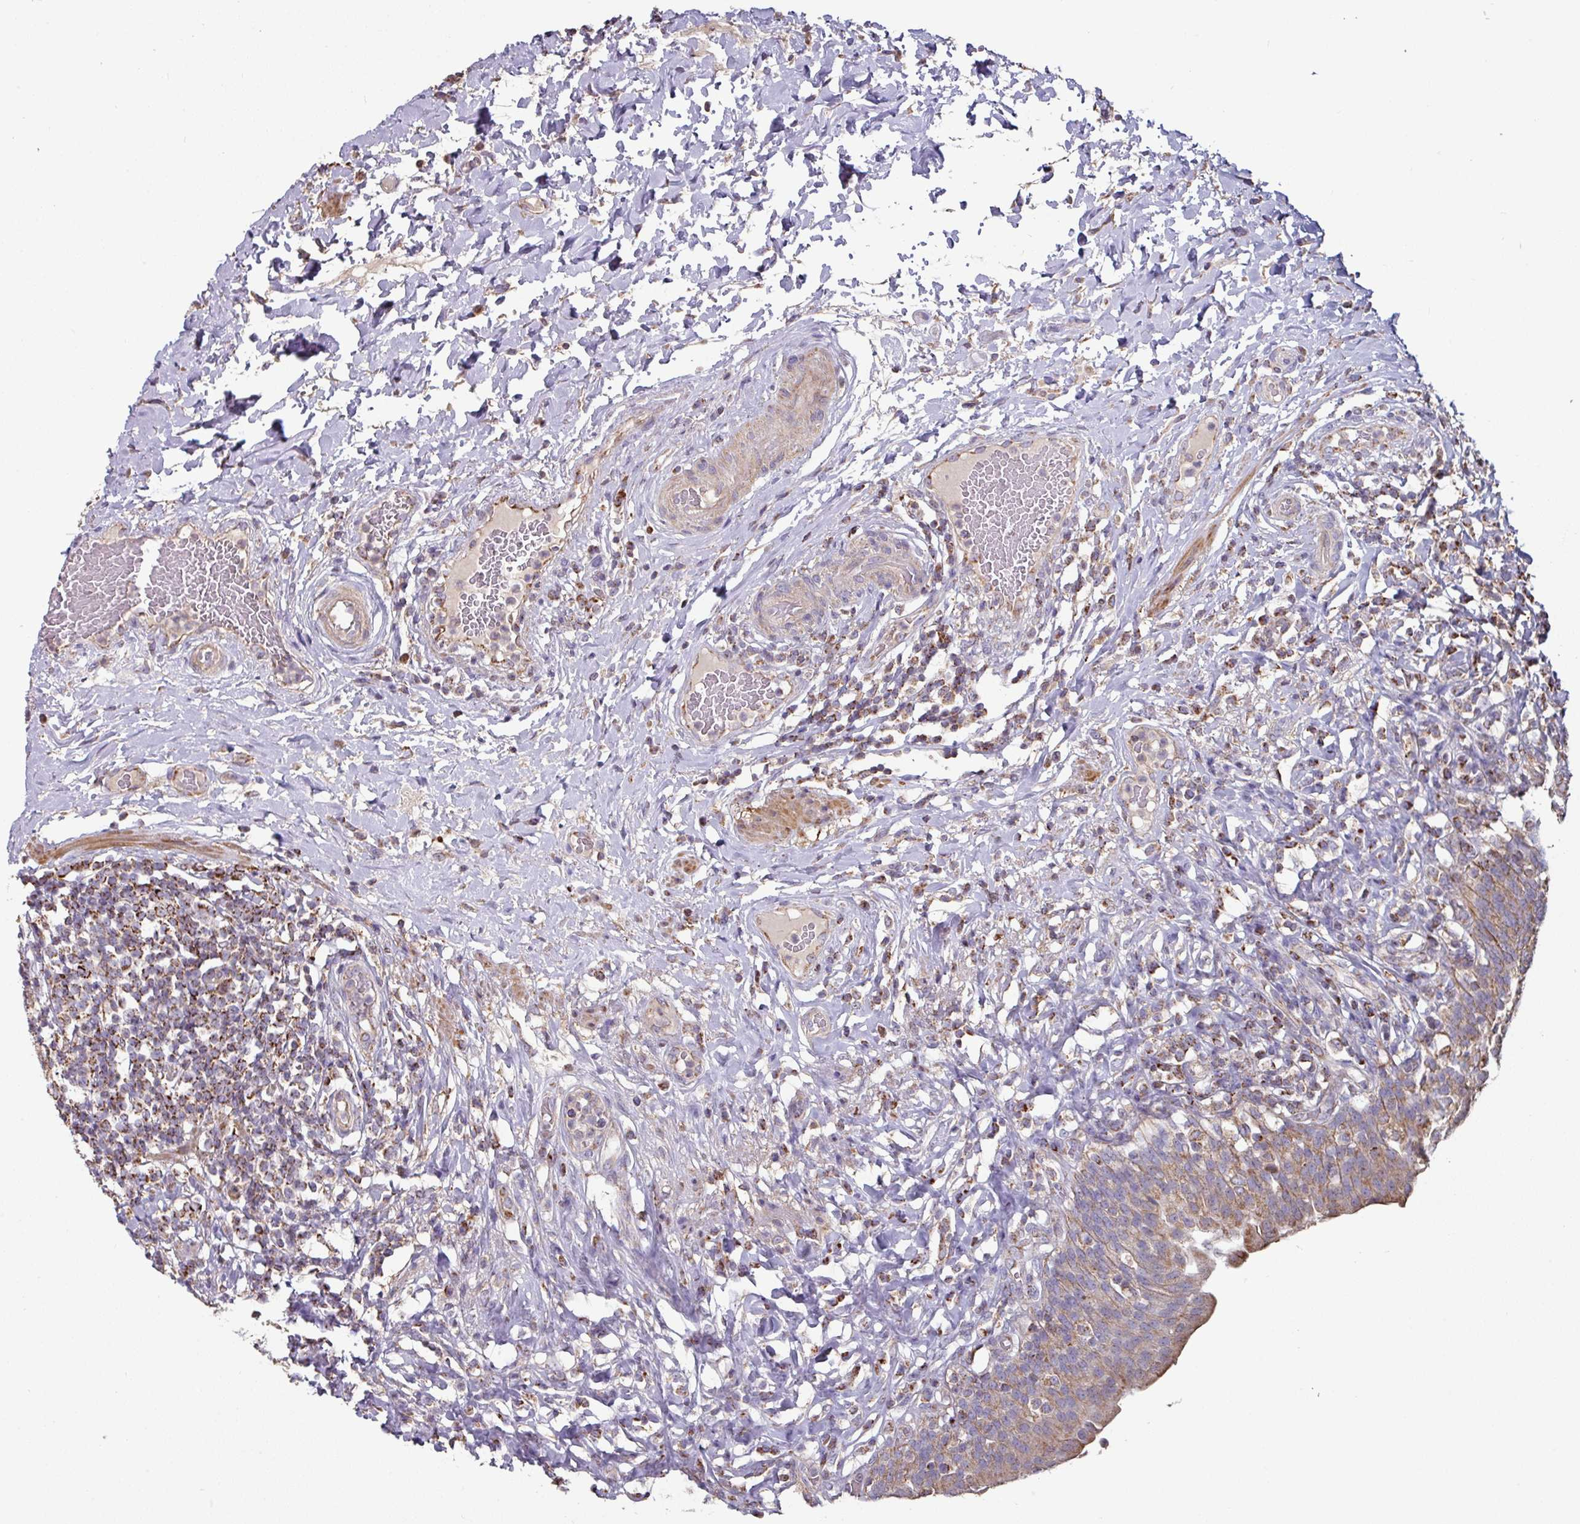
{"staining": {"intensity": "moderate", "quantity": ">75%", "location": "cytoplasmic/membranous"}, "tissue": "urinary bladder", "cell_type": "Urothelial cells", "image_type": "normal", "snomed": [{"axis": "morphology", "description": "Normal tissue, NOS"}, {"axis": "morphology", "description": "Inflammation, NOS"}, {"axis": "topography", "description": "Urinary bladder"}], "caption": "Urinary bladder stained with immunohistochemistry exhibits moderate cytoplasmic/membranous staining in about >75% of urothelial cells.", "gene": "OR2D3", "patient": {"sex": "male", "age": 64}}